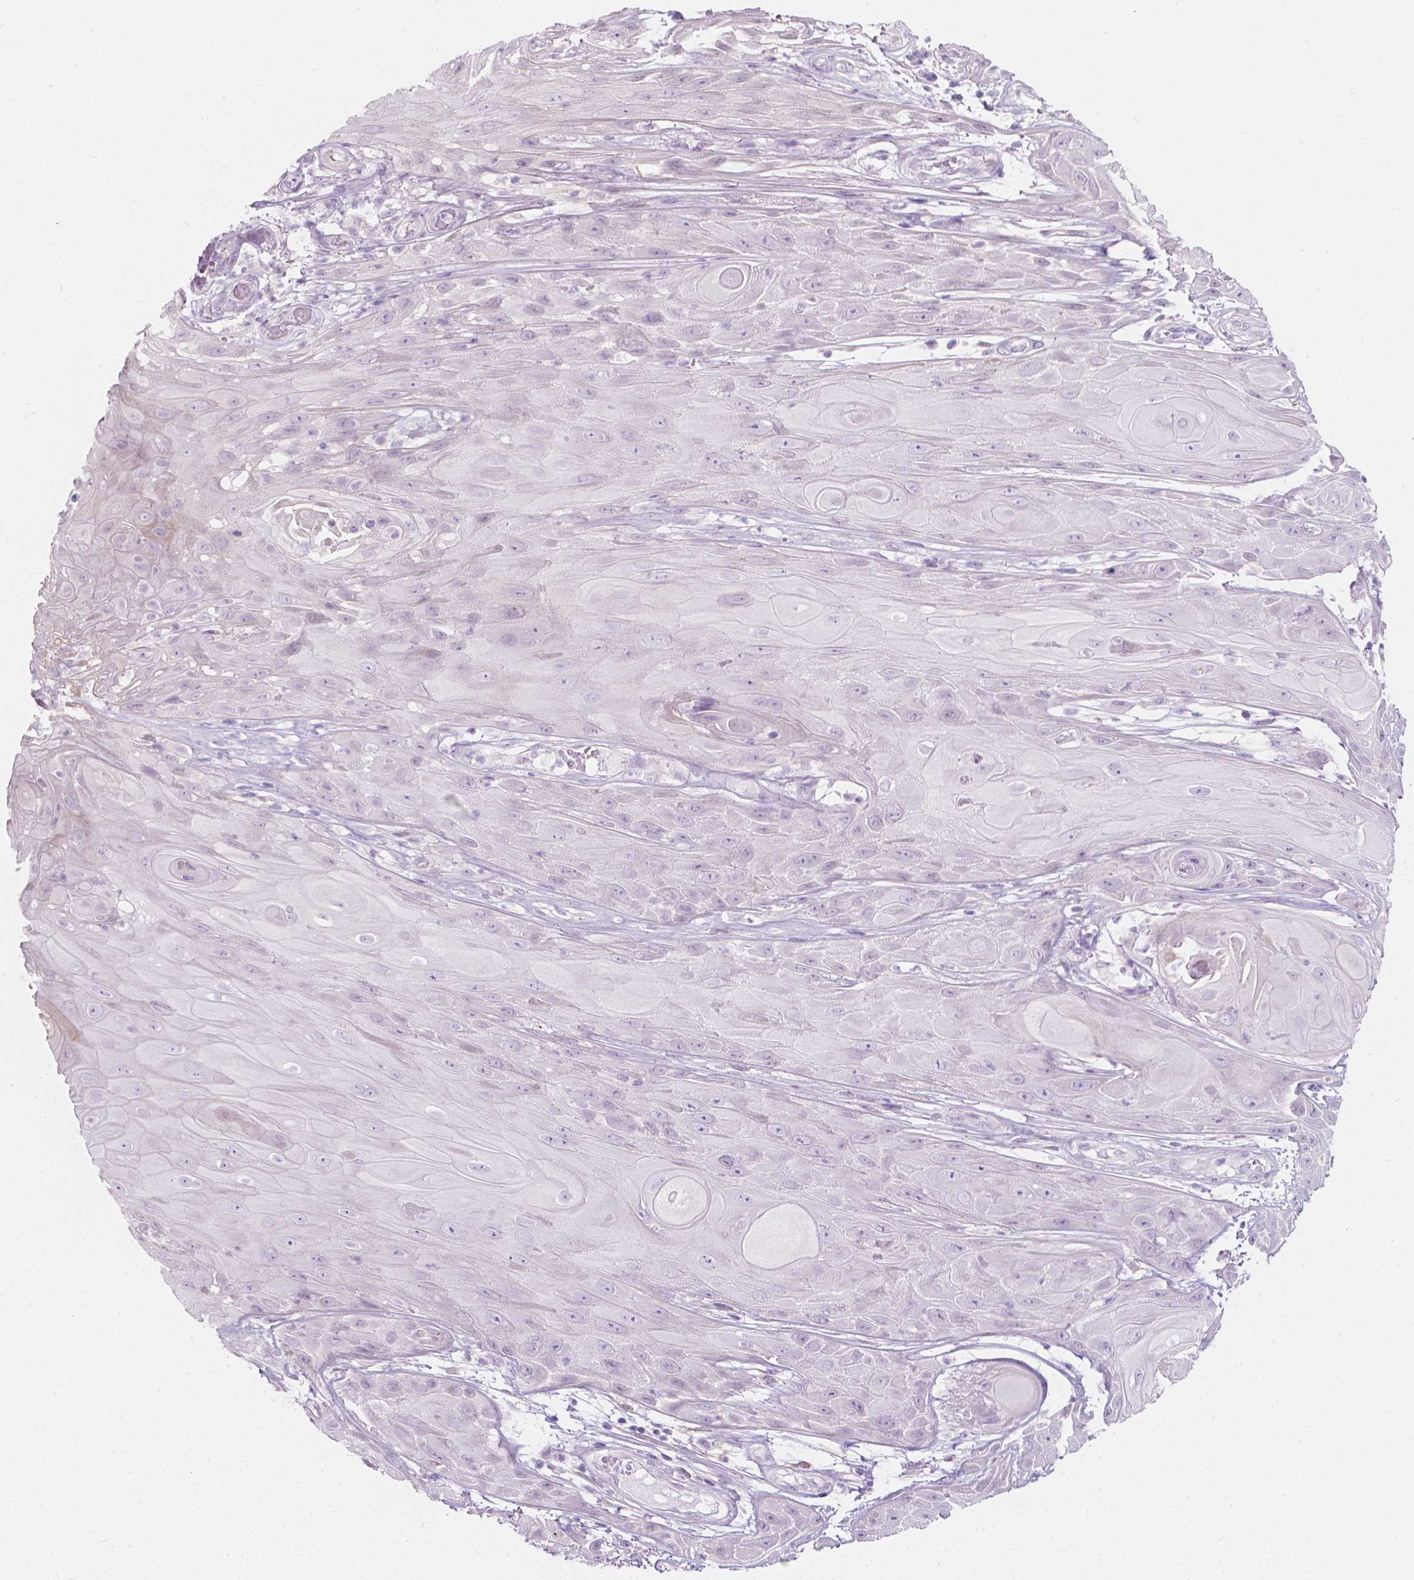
{"staining": {"intensity": "negative", "quantity": "none", "location": "none"}, "tissue": "skin cancer", "cell_type": "Tumor cells", "image_type": "cancer", "snomed": [{"axis": "morphology", "description": "Squamous cell carcinoma, NOS"}, {"axis": "topography", "description": "Skin"}], "caption": "IHC micrograph of neoplastic tissue: squamous cell carcinoma (skin) stained with DAB (3,3'-diaminobenzidine) displays no significant protein staining in tumor cells.", "gene": "NOS1AP", "patient": {"sex": "male", "age": 62}}